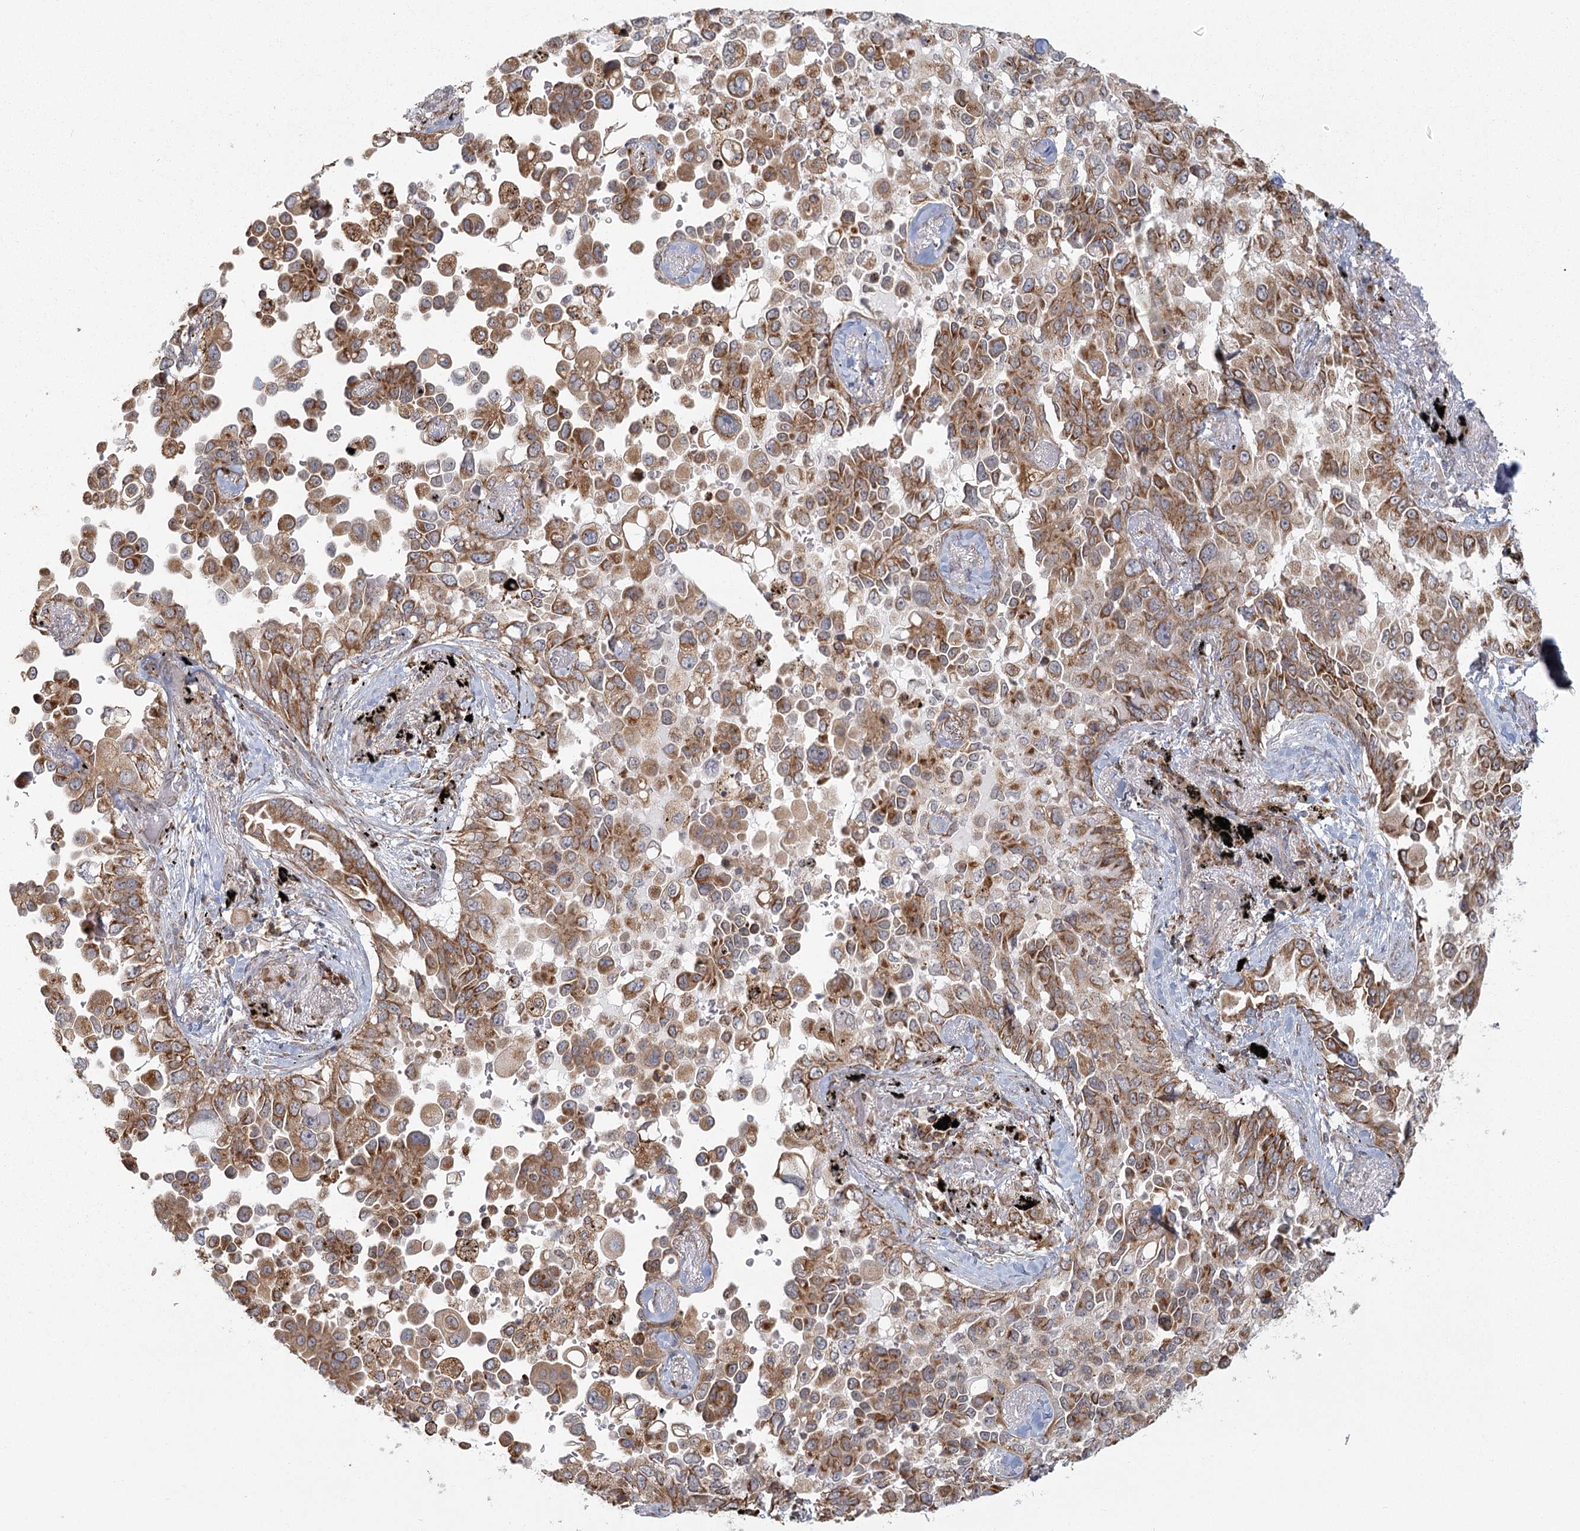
{"staining": {"intensity": "moderate", "quantity": ">75%", "location": "cytoplasmic/membranous"}, "tissue": "lung cancer", "cell_type": "Tumor cells", "image_type": "cancer", "snomed": [{"axis": "morphology", "description": "Adenocarcinoma, NOS"}, {"axis": "topography", "description": "Lung"}], "caption": "About >75% of tumor cells in adenocarcinoma (lung) reveal moderate cytoplasmic/membranous protein positivity as visualized by brown immunohistochemical staining.", "gene": "LACTB", "patient": {"sex": "female", "age": 67}}